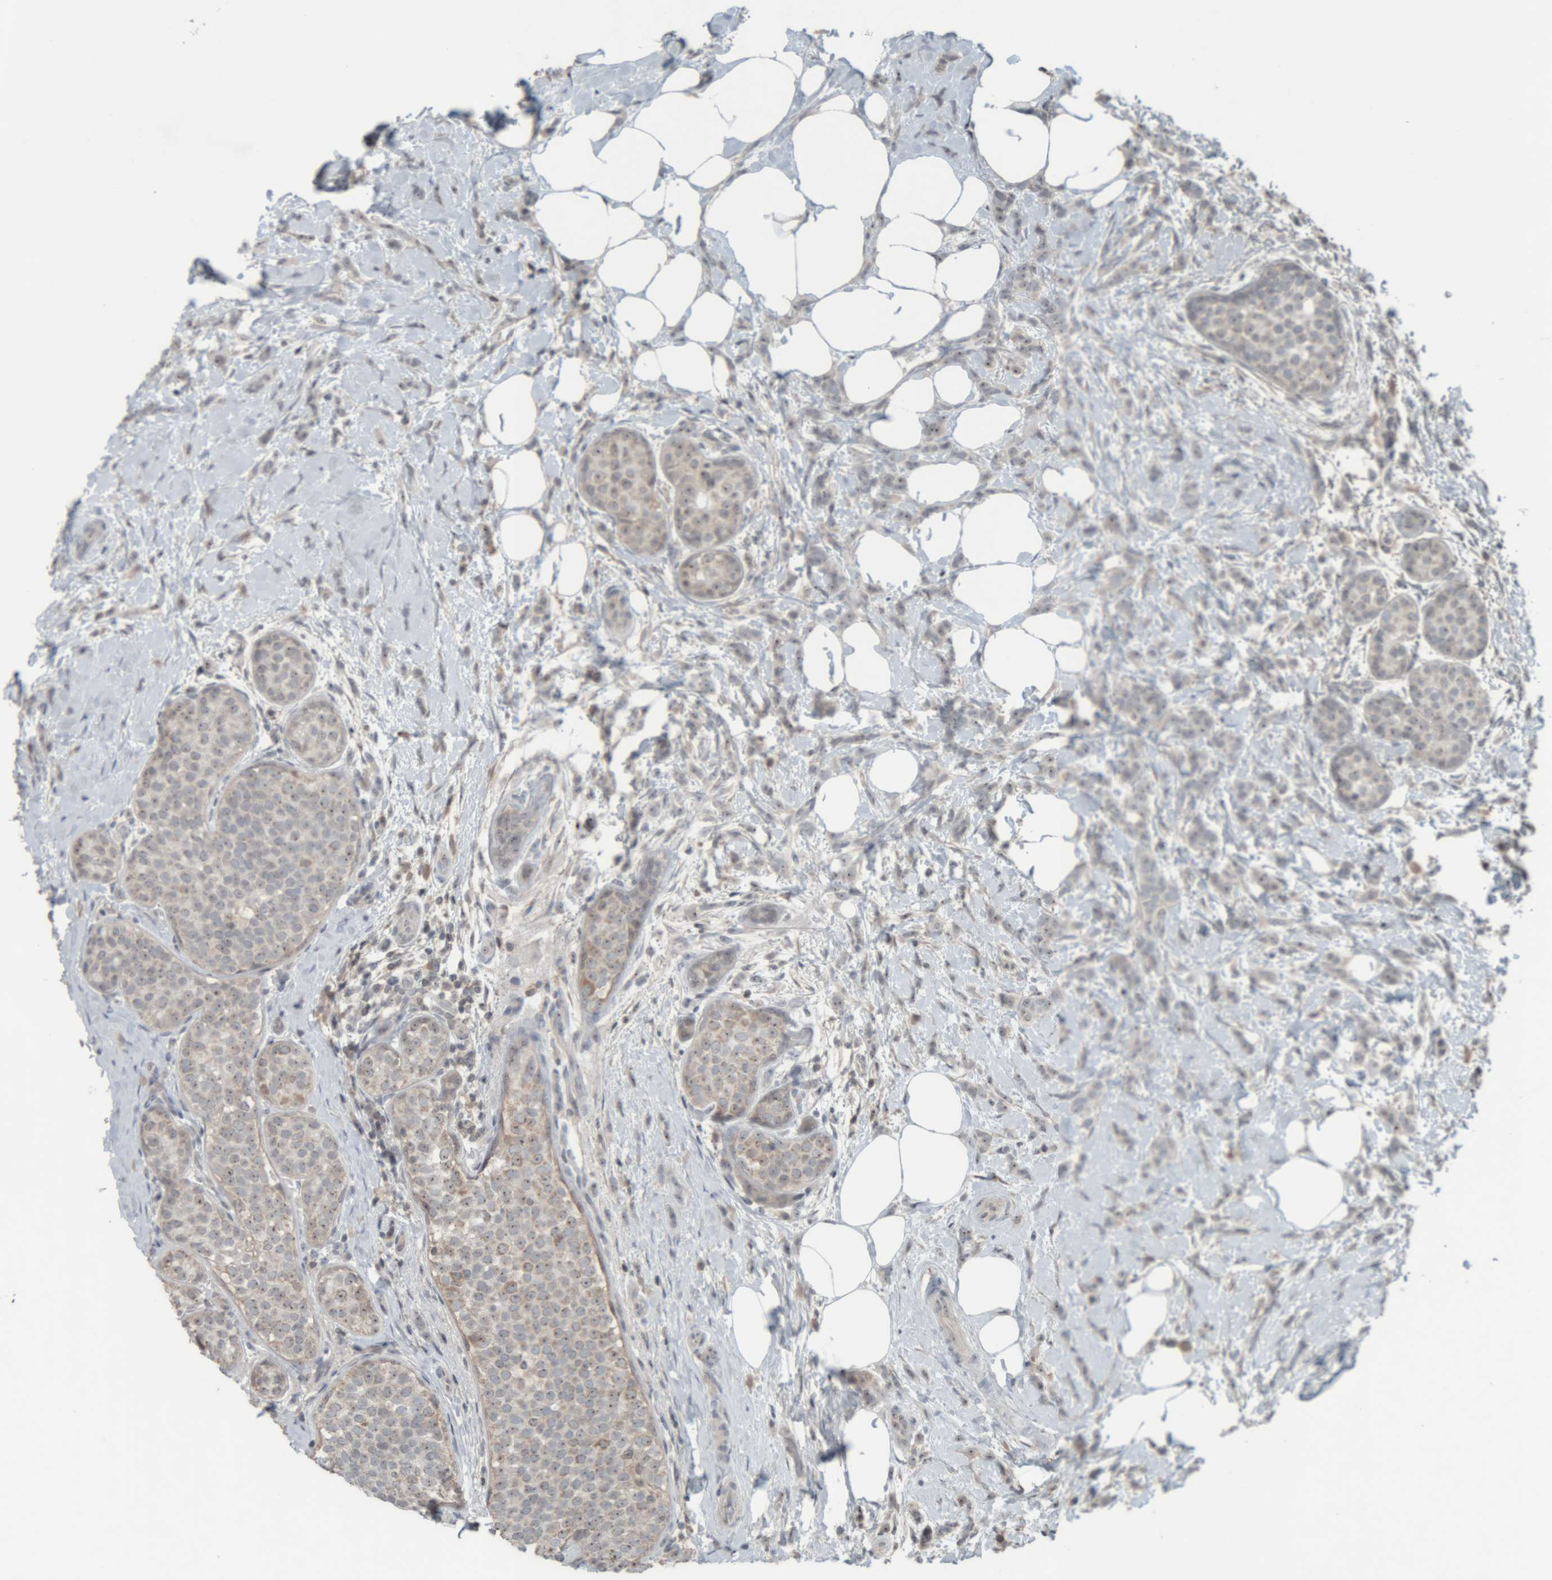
{"staining": {"intensity": "weak", "quantity": "25%-75%", "location": "nuclear"}, "tissue": "breast cancer", "cell_type": "Tumor cells", "image_type": "cancer", "snomed": [{"axis": "morphology", "description": "Lobular carcinoma, in situ"}, {"axis": "morphology", "description": "Lobular carcinoma"}, {"axis": "topography", "description": "Breast"}], "caption": "This histopathology image exhibits immunohistochemistry staining of human breast cancer, with low weak nuclear staining in approximately 25%-75% of tumor cells.", "gene": "RPF1", "patient": {"sex": "female", "age": 41}}